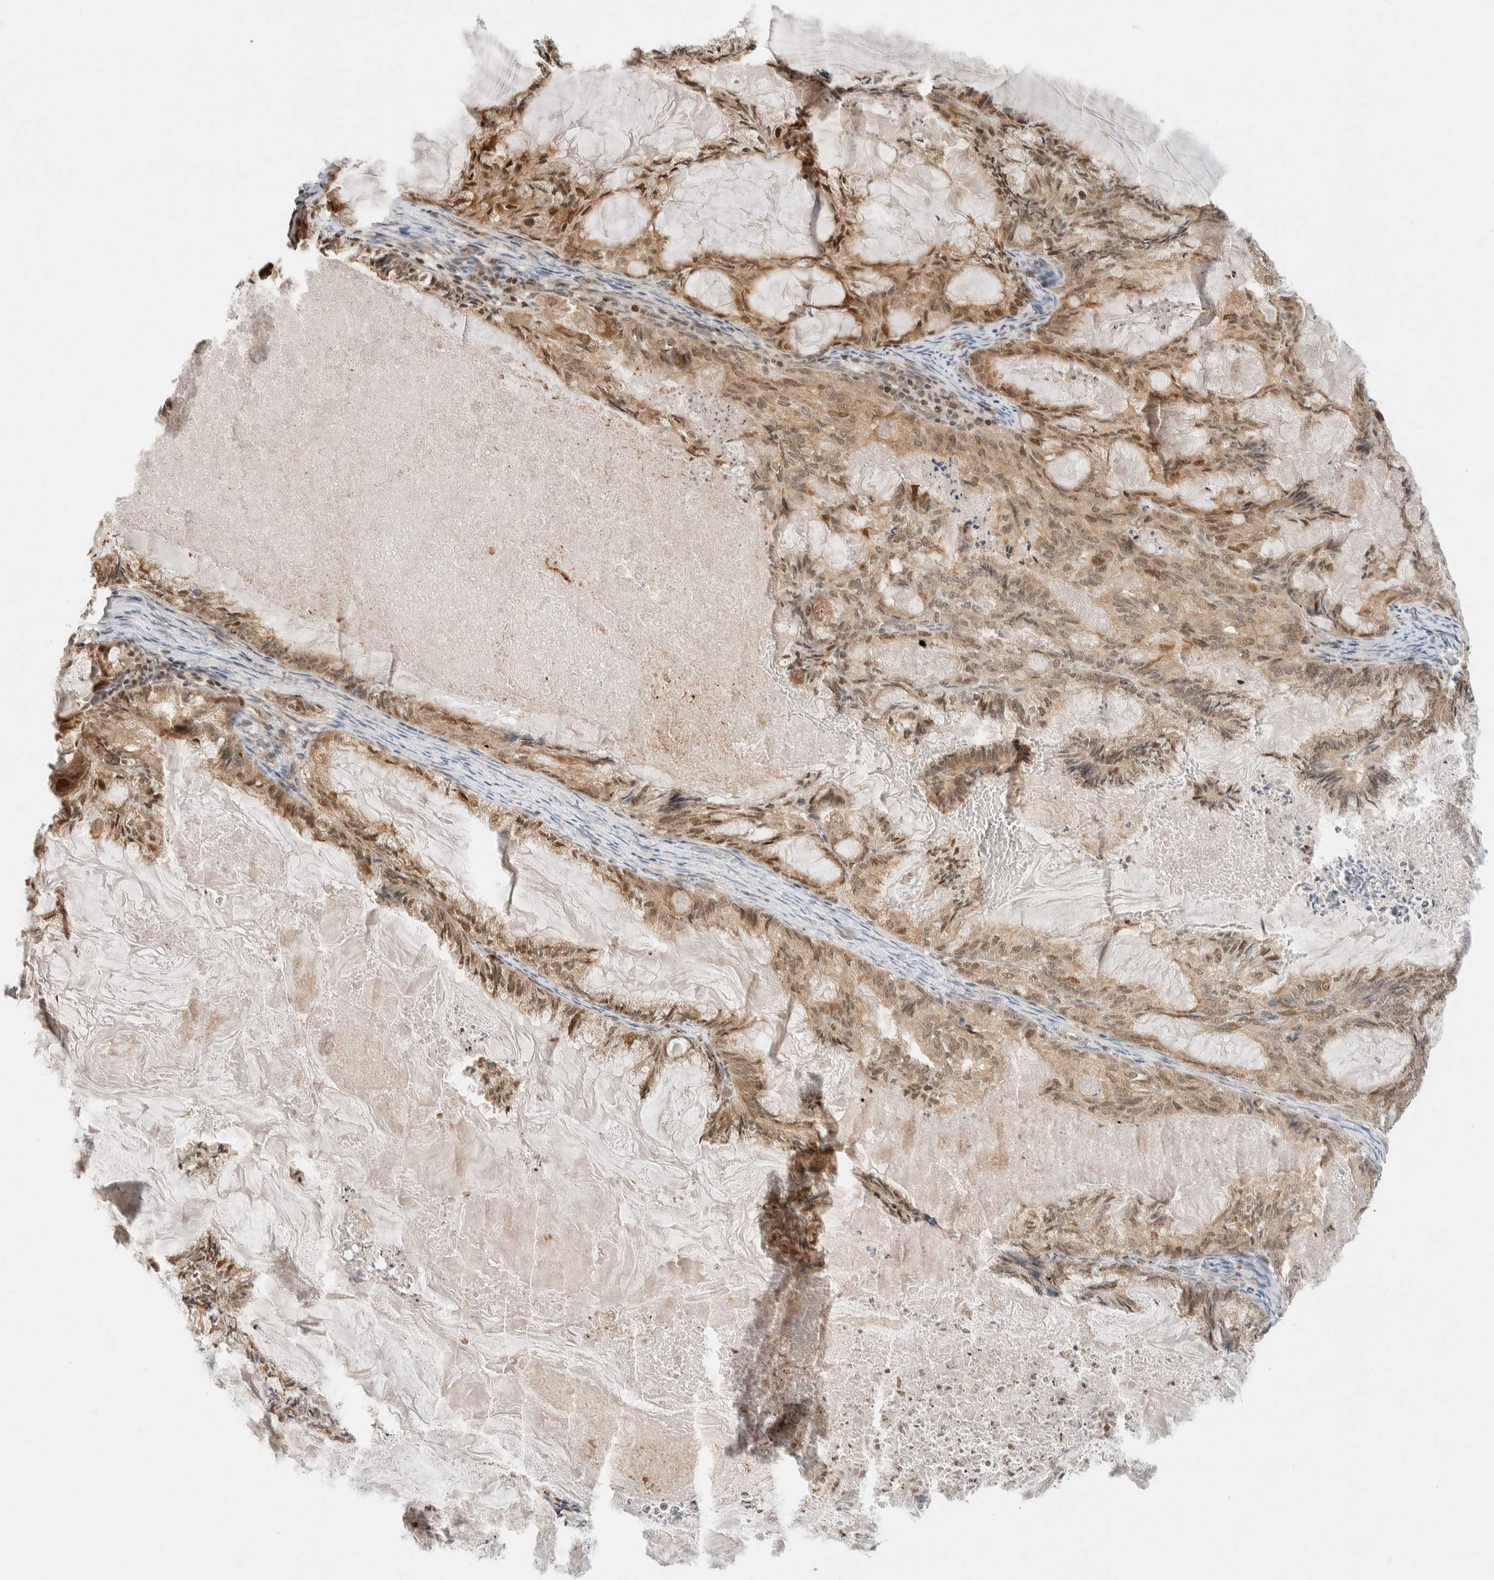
{"staining": {"intensity": "moderate", "quantity": ">75%", "location": "cytoplasmic/membranous,nuclear"}, "tissue": "endometrial cancer", "cell_type": "Tumor cells", "image_type": "cancer", "snomed": [{"axis": "morphology", "description": "Adenocarcinoma, NOS"}, {"axis": "topography", "description": "Endometrium"}], "caption": "Adenocarcinoma (endometrial) stained with immunohistochemistry exhibits moderate cytoplasmic/membranous and nuclear staining in about >75% of tumor cells.", "gene": "C8orf76", "patient": {"sex": "female", "age": 86}}